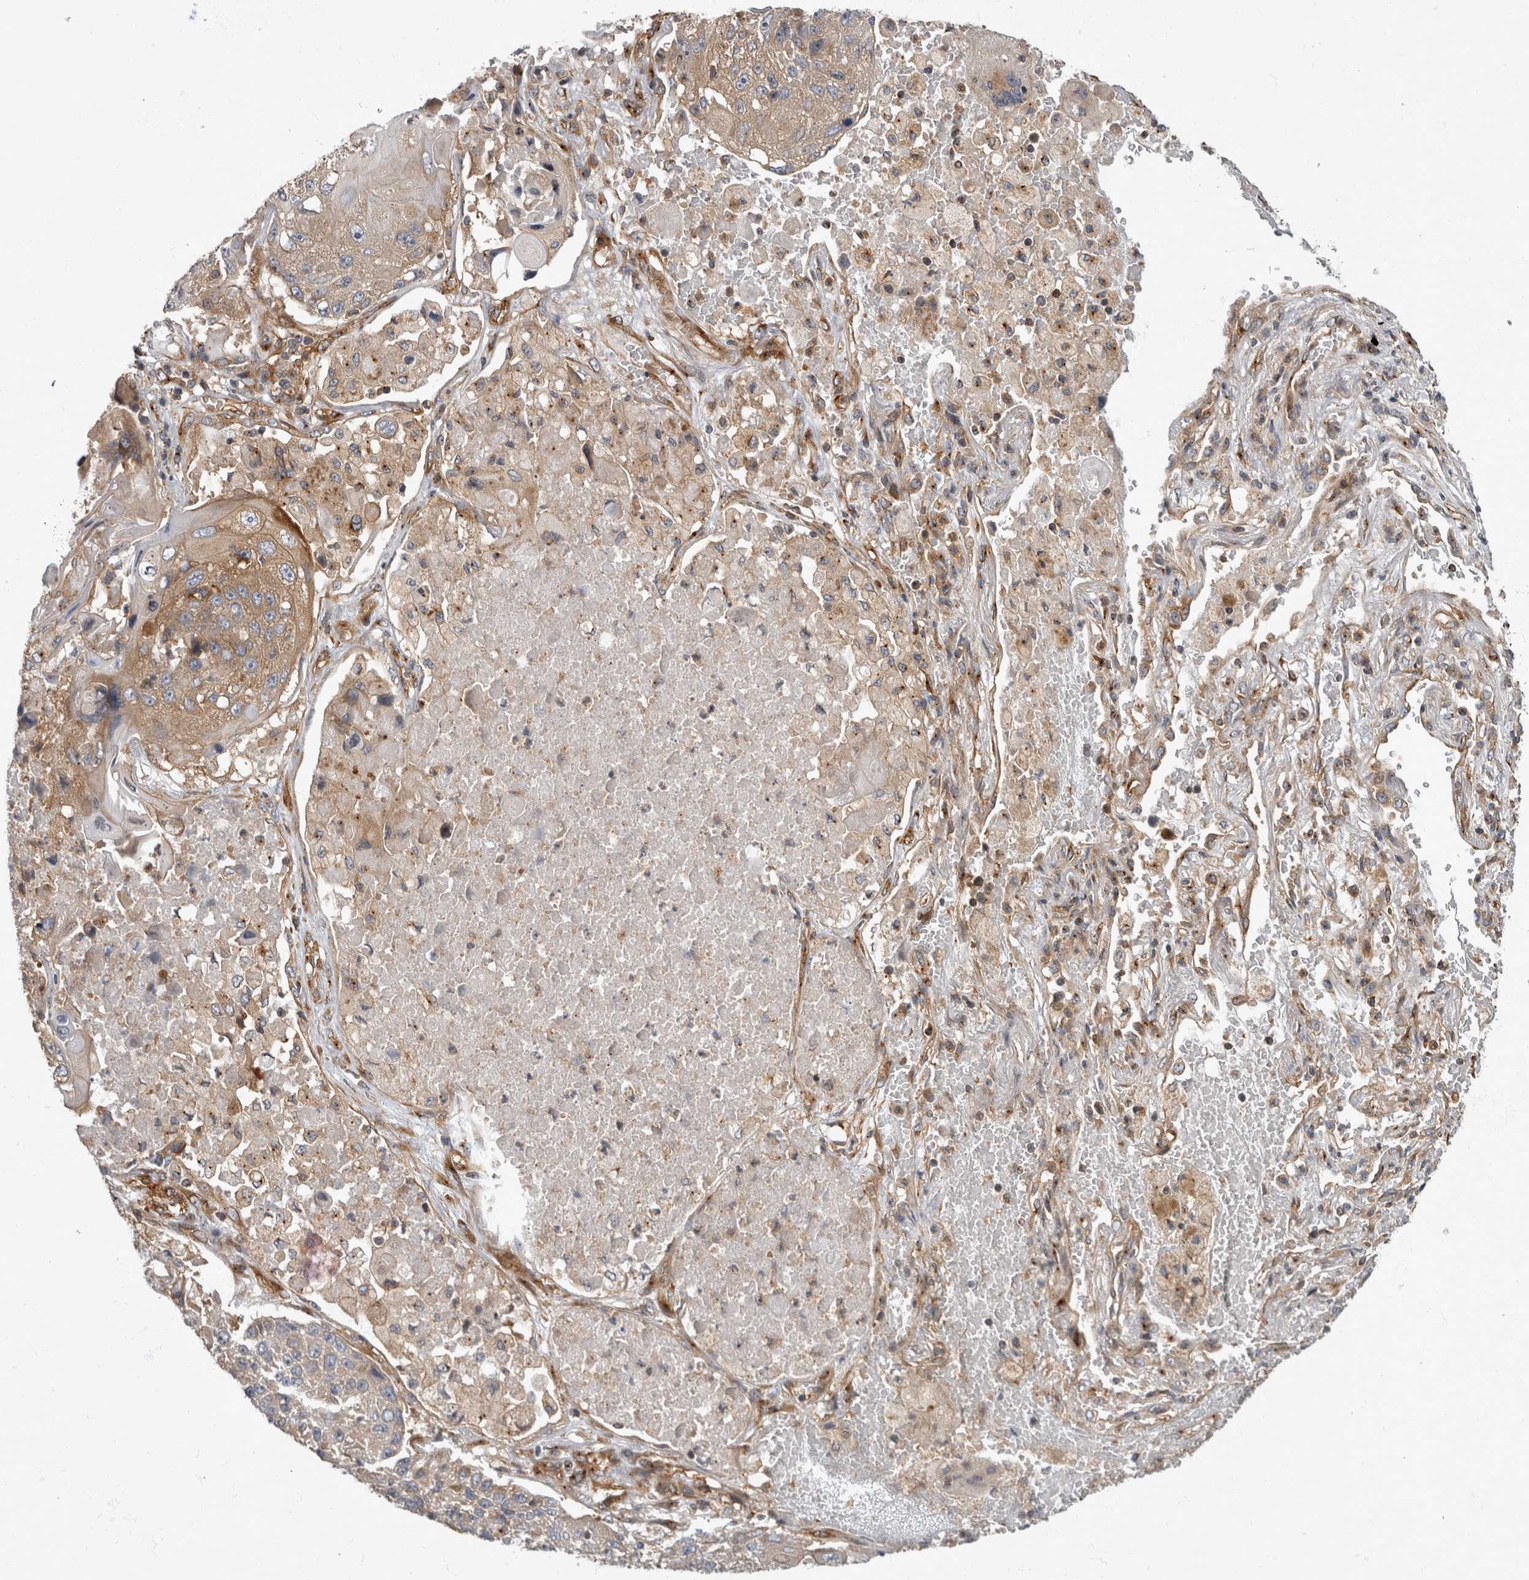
{"staining": {"intensity": "moderate", "quantity": "25%-75%", "location": "cytoplasmic/membranous"}, "tissue": "lung cancer", "cell_type": "Tumor cells", "image_type": "cancer", "snomed": [{"axis": "morphology", "description": "Squamous cell carcinoma, NOS"}, {"axis": "topography", "description": "Lung"}], "caption": "Tumor cells exhibit medium levels of moderate cytoplasmic/membranous staining in about 25%-75% of cells in lung cancer (squamous cell carcinoma).", "gene": "HOOK3", "patient": {"sex": "male", "age": 61}}